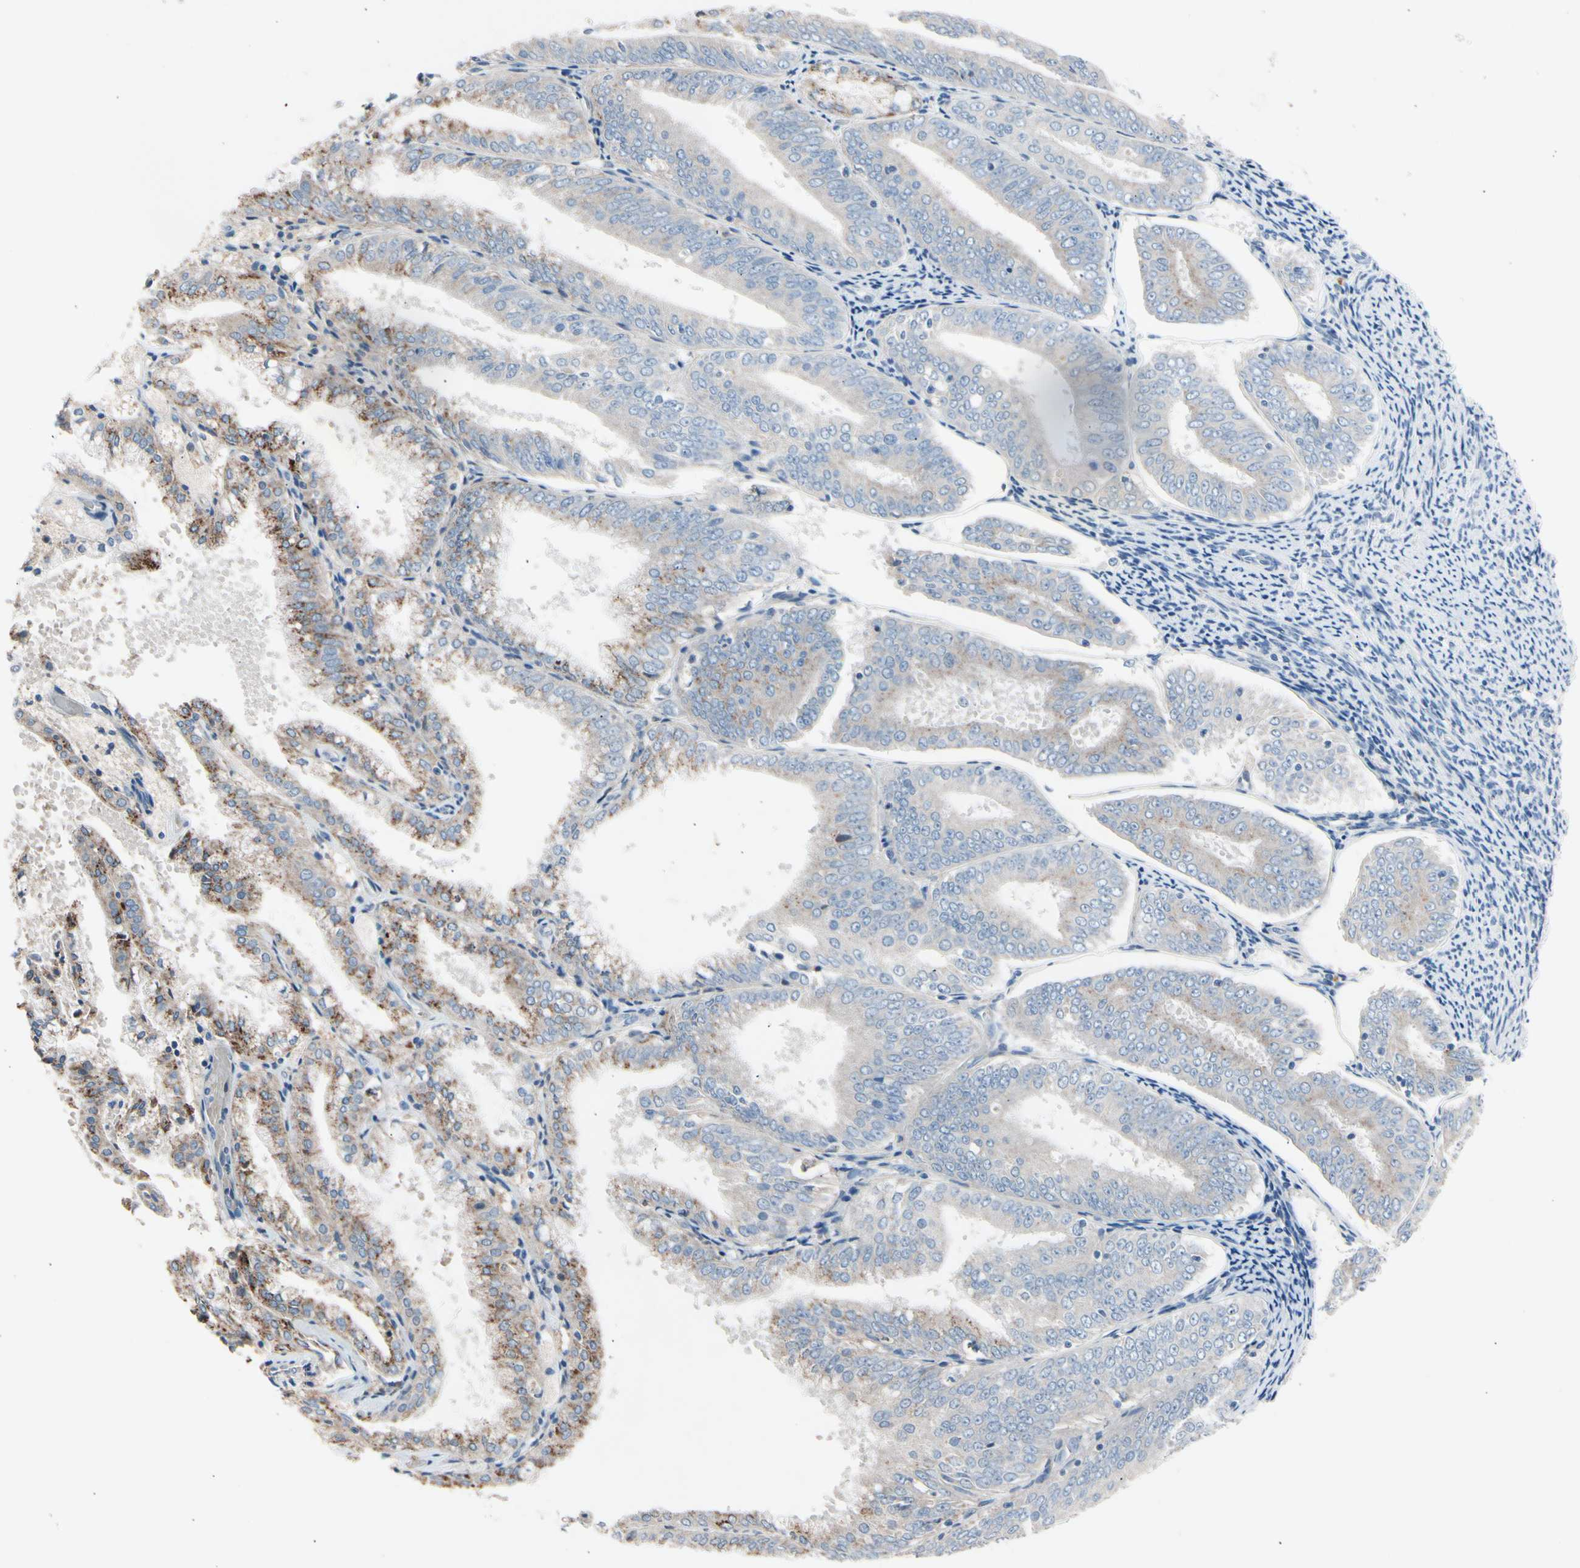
{"staining": {"intensity": "weak", "quantity": "25%-75%", "location": "cytoplasmic/membranous"}, "tissue": "endometrial cancer", "cell_type": "Tumor cells", "image_type": "cancer", "snomed": [{"axis": "morphology", "description": "Adenocarcinoma, NOS"}, {"axis": "topography", "description": "Endometrium"}], "caption": "Immunohistochemistry (IHC) (DAB) staining of endometrial cancer (adenocarcinoma) exhibits weak cytoplasmic/membranous protein positivity in about 25%-75% of tumor cells. Nuclei are stained in blue.", "gene": "CASQ1", "patient": {"sex": "female", "age": 63}}